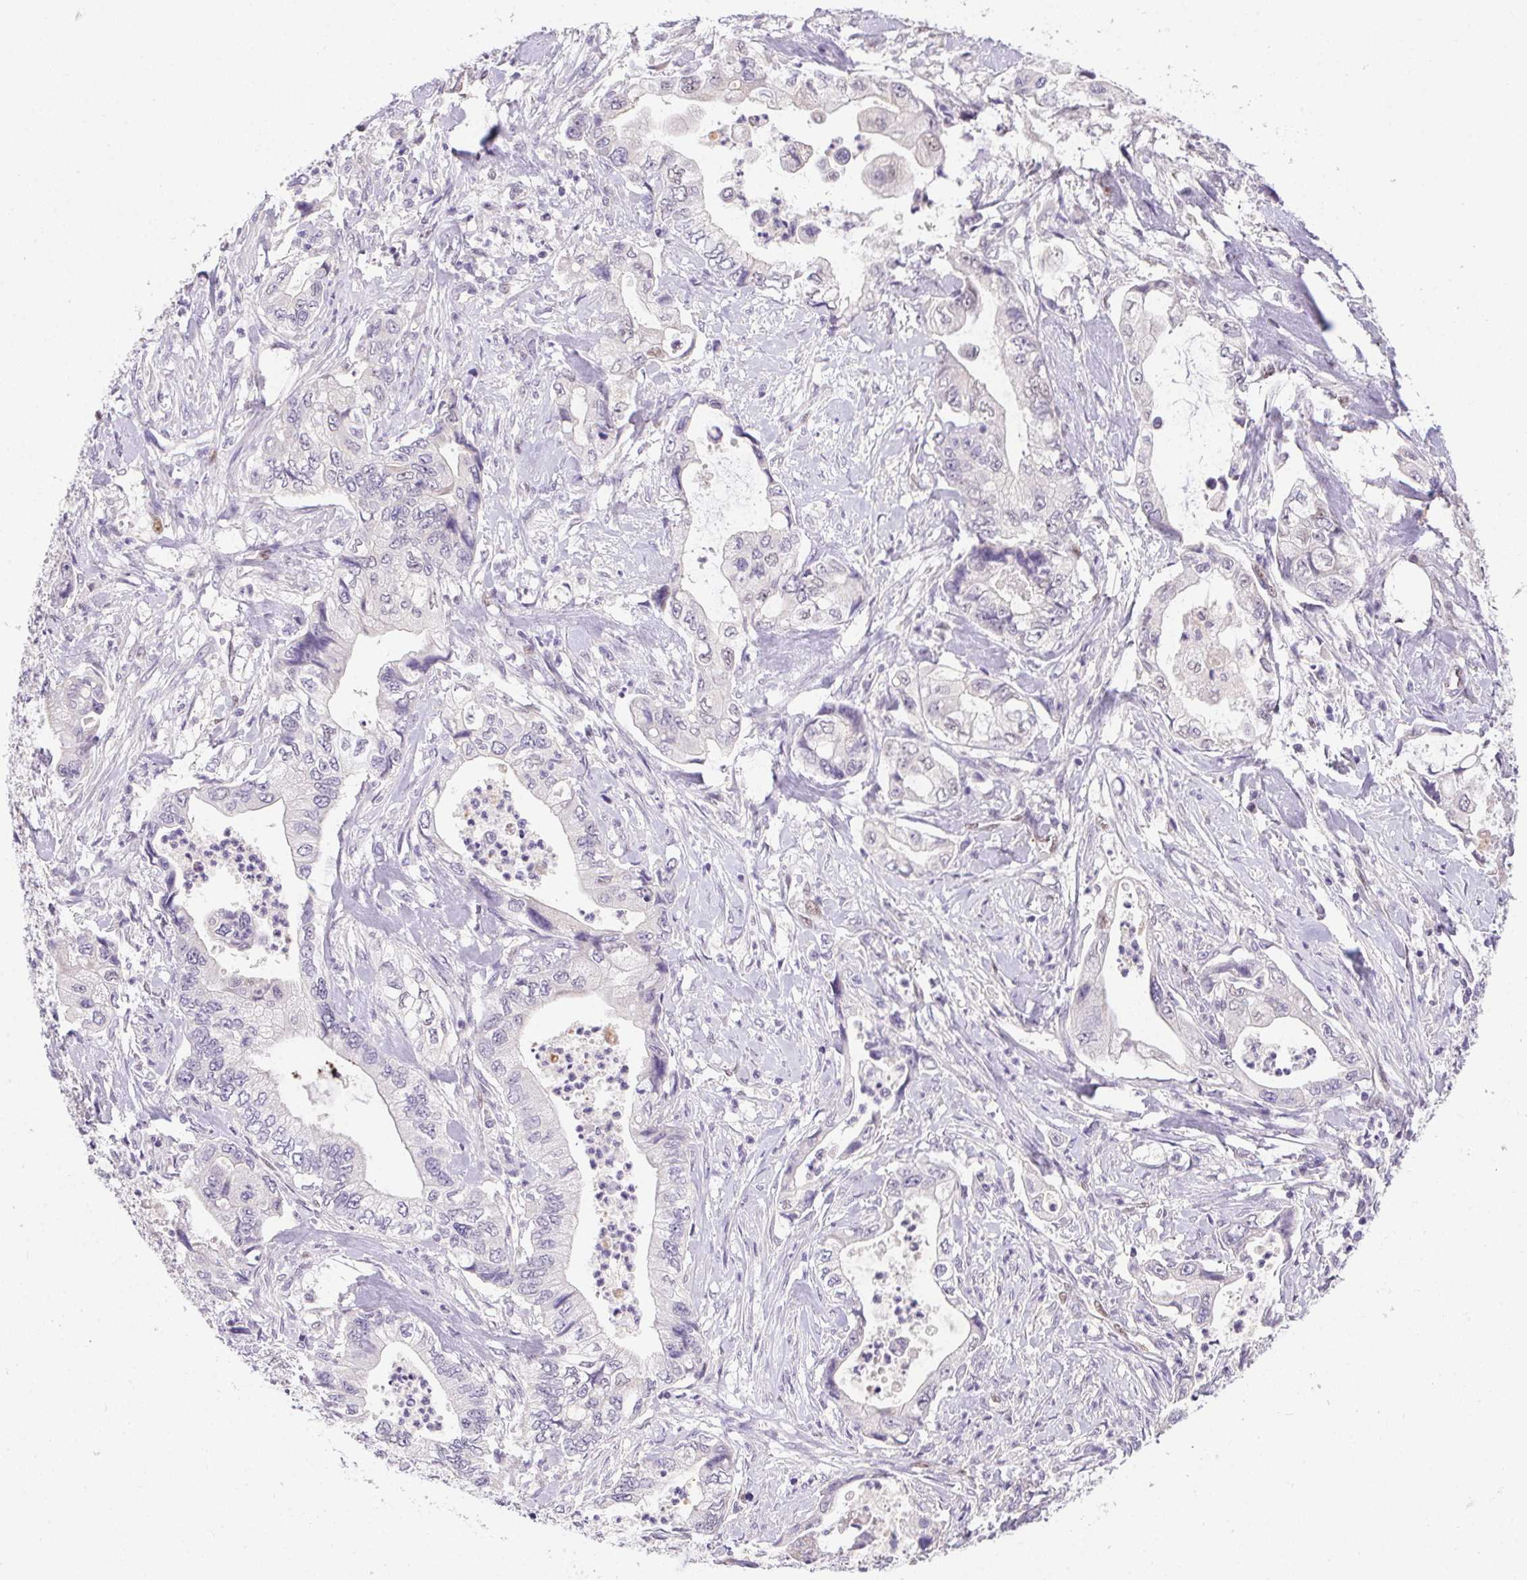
{"staining": {"intensity": "negative", "quantity": "none", "location": "none"}, "tissue": "stomach cancer", "cell_type": "Tumor cells", "image_type": "cancer", "snomed": [{"axis": "morphology", "description": "Adenocarcinoma, NOS"}, {"axis": "topography", "description": "Pancreas"}, {"axis": "topography", "description": "Stomach, upper"}], "caption": "This is an IHC image of stomach cancer. There is no expression in tumor cells.", "gene": "SP9", "patient": {"sex": "male", "age": 77}}